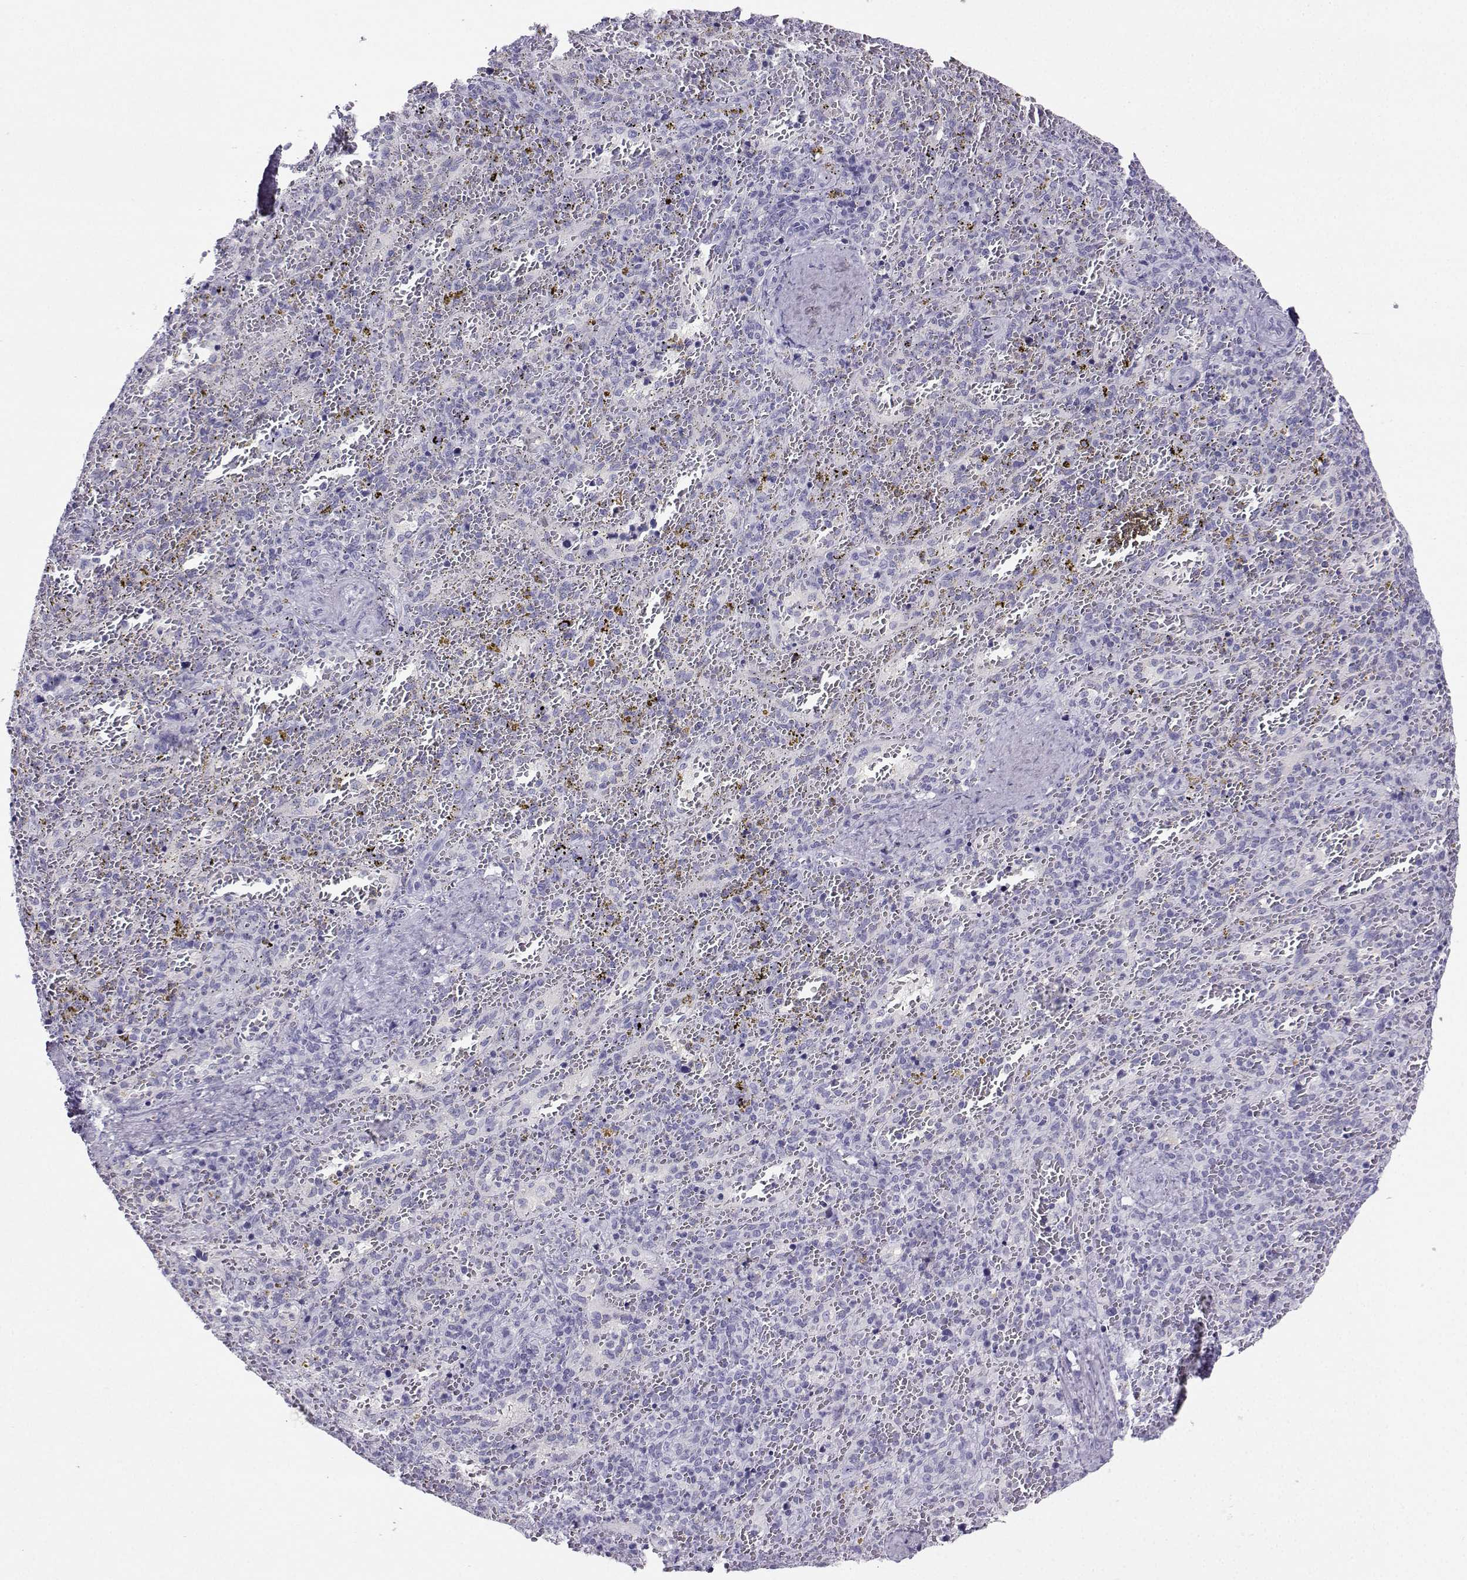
{"staining": {"intensity": "negative", "quantity": "none", "location": "none"}, "tissue": "spleen", "cell_type": "Cells in red pulp", "image_type": "normal", "snomed": [{"axis": "morphology", "description": "Normal tissue, NOS"}, {"axis": "topography", "description": "Spleen"}], "caption": "Immunohistochemical staining of unremarkable spleen displays no significant staining in cells in red pulp.", "gene": "NEFL", "patient": {"sex": "female", "age": 50}}